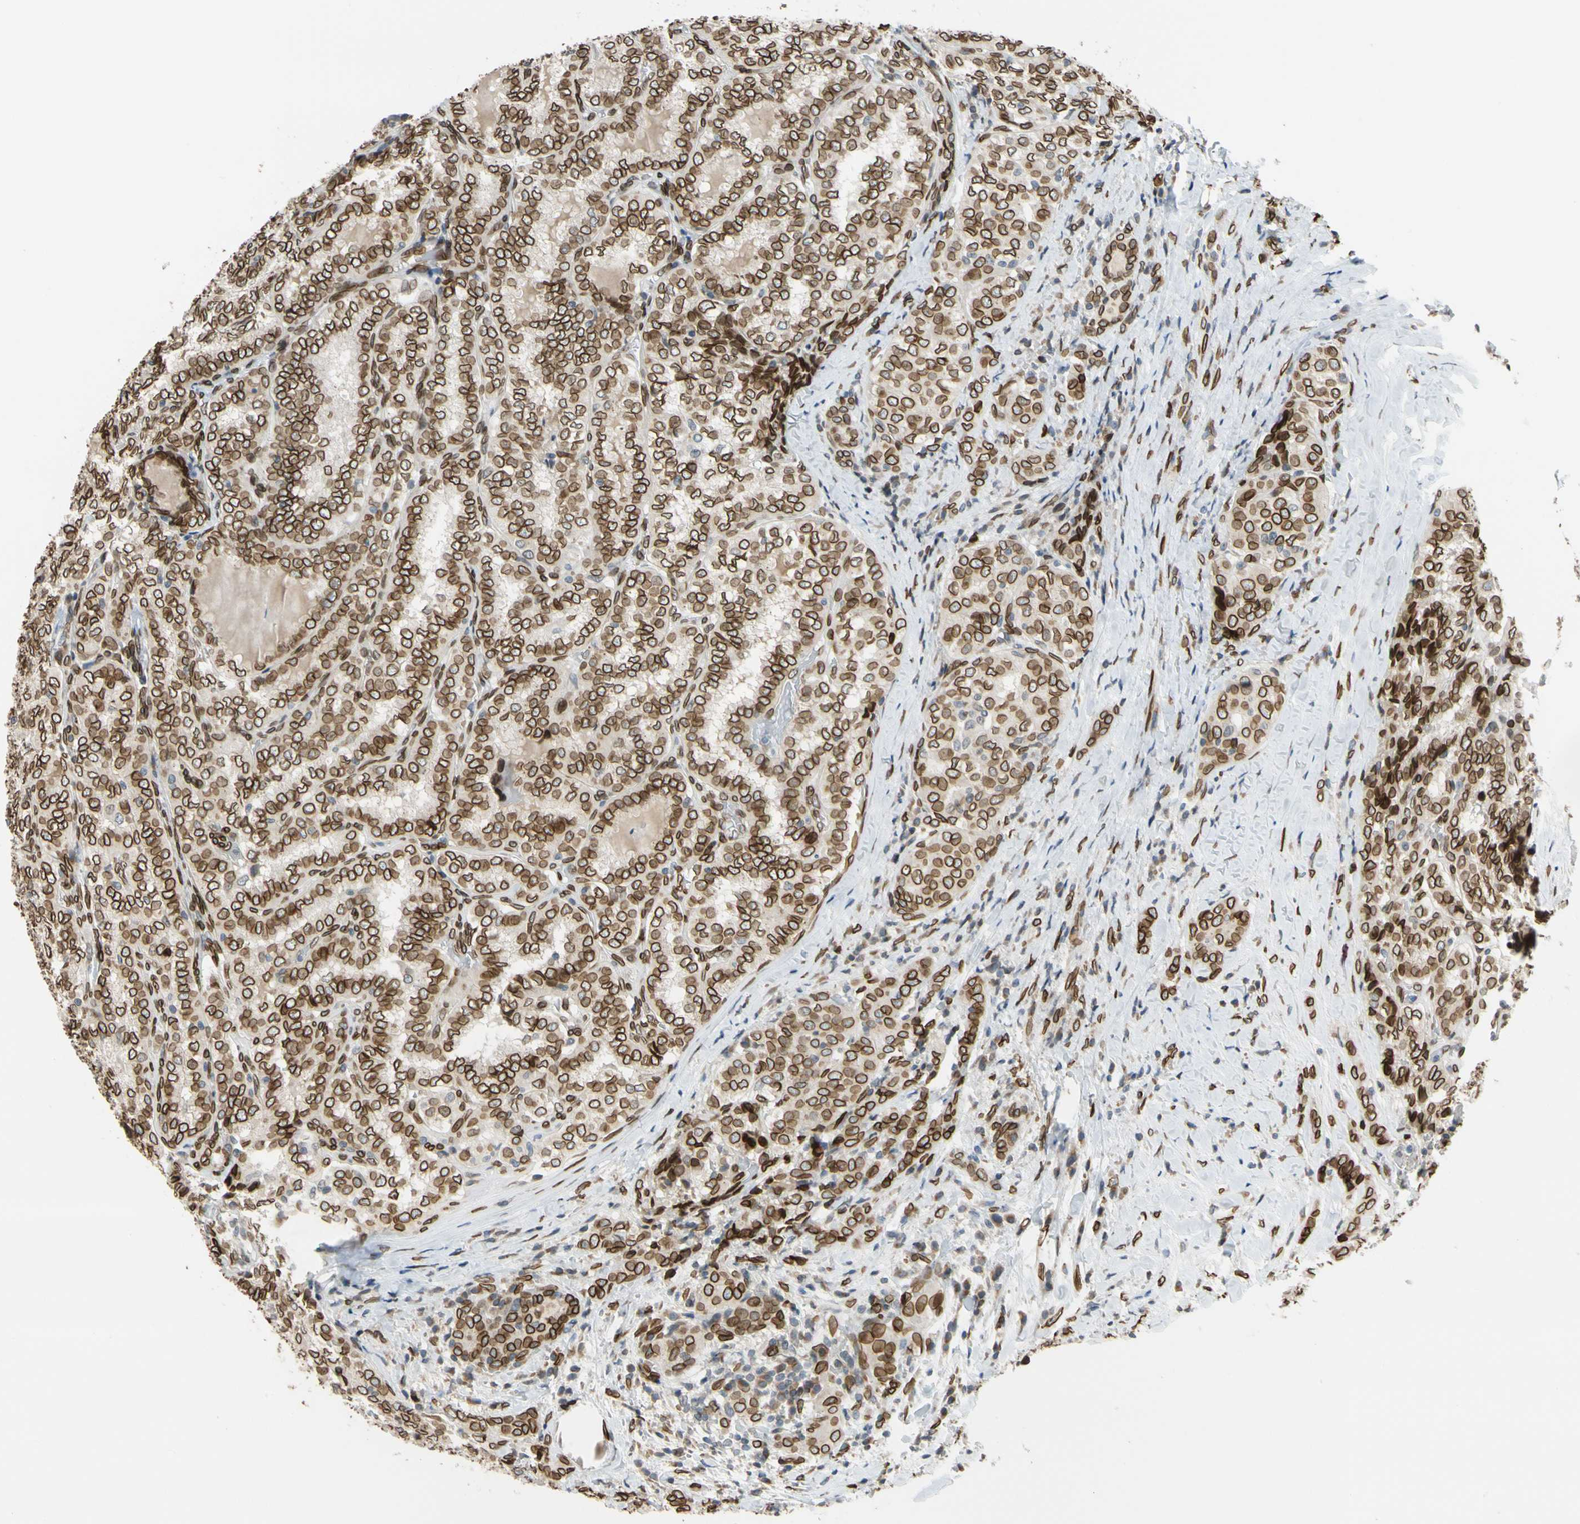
{"staining": {"intensity": "strong", "quantity": ">75%", "location": "cytoplasmic/membranous,nuclear"}, "tissue": "thyroid cancer", "cell_type": "Tumor cells", "image_type": "cancer", "snomed": [{"axis": "morphology", "description": "Normal tissue, NOS"}, {"axis": "morphology", "description": "Papillary adenocarcinoma, NOS"}, {"axis": "topography", "description": "Thyroid gland"}], "caption": "There is high levels of strong cytoplasmic/membranous and nuclear positivity in tumor cells of thyroid cancer, as demonstrated by immunohistochemical staining (brown color).", "gene": "SUN1", "patient": {"sex": "female", "age": 30}}